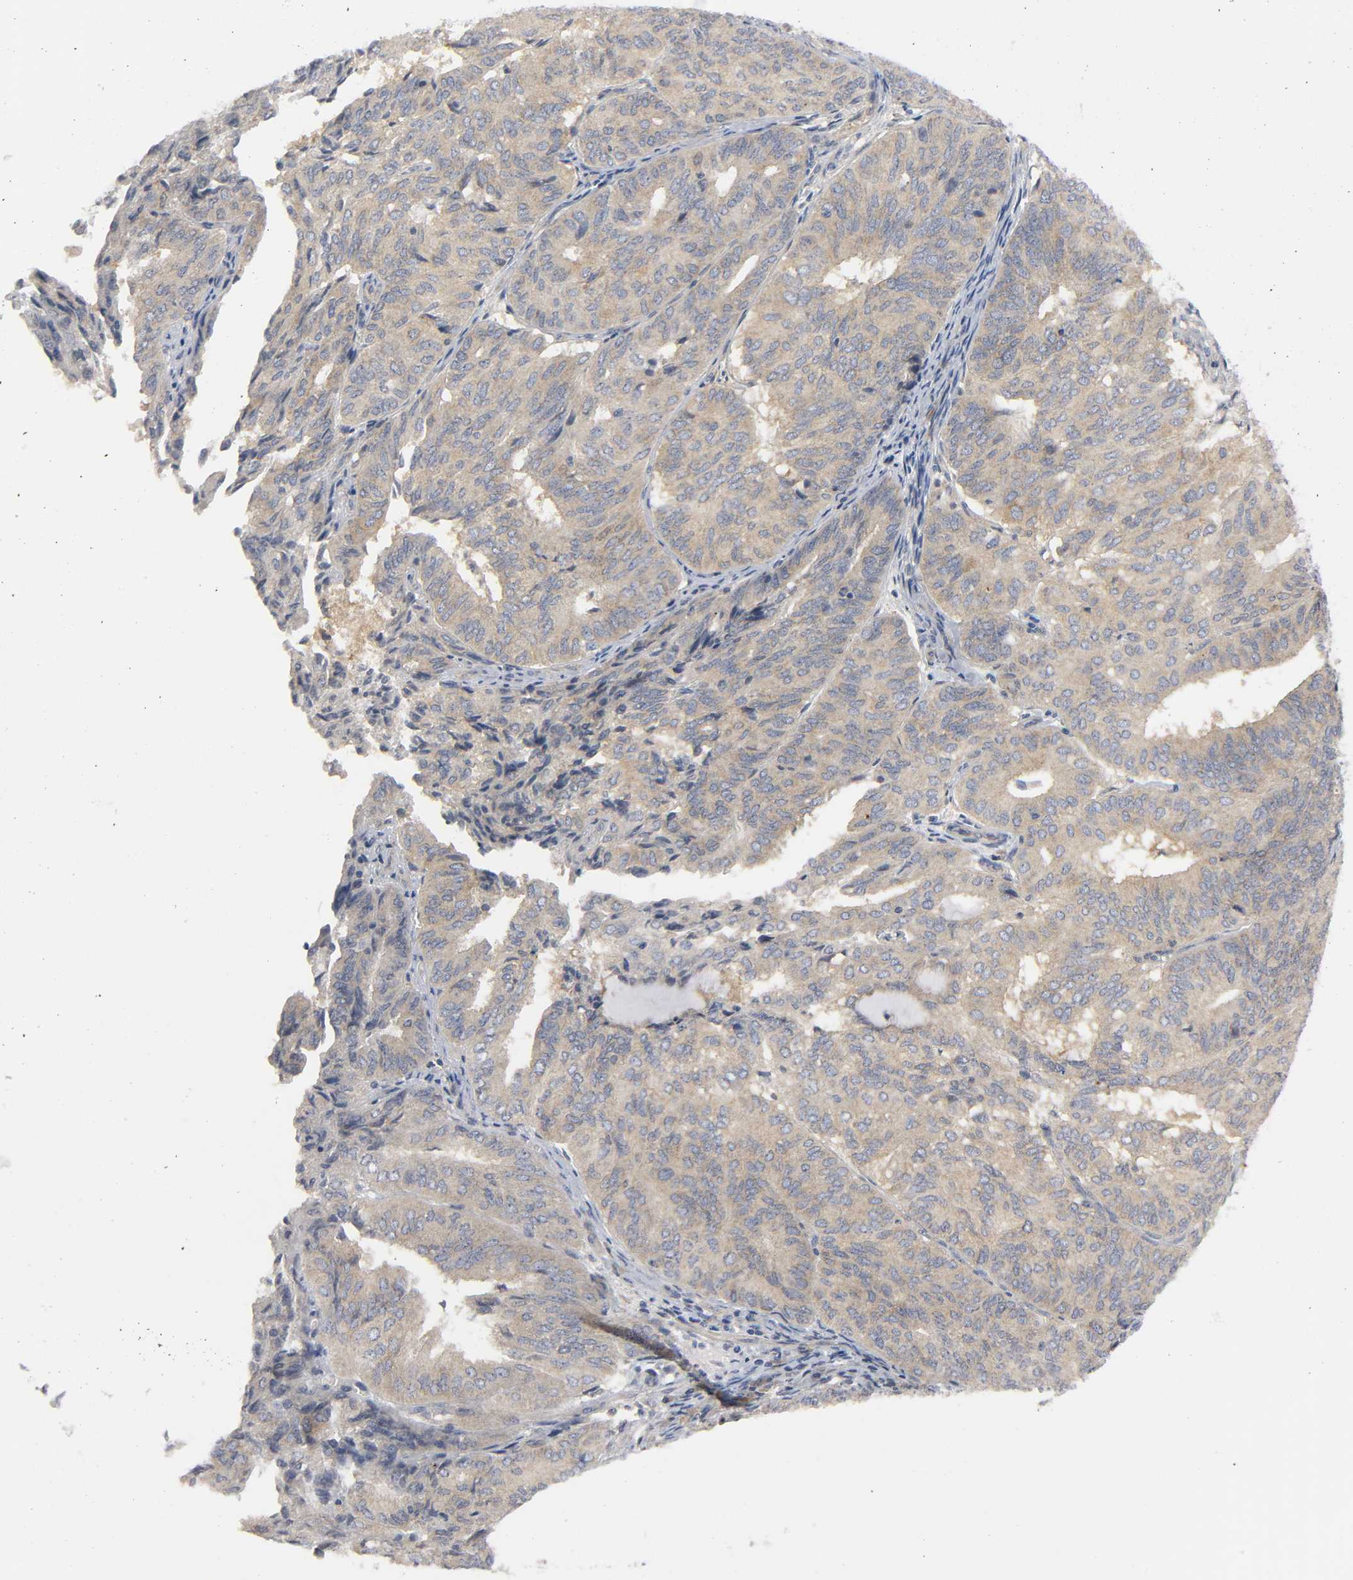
{"staining": {"intensity": "weak", "quantity": ">75%", "location": "cytoplasmic/membranous"}, "tissue": "endometrial cancer", "cell_type": "Tumor cells", "image_type": "cancer", "snomed": [{"axis": "morphology", "description": "Adenocarcinoma, NOS"}, {"axis": "topography", "description": "Uterus"}], "caption": "A micrograph showing weak cytoplasmic/membranous staining in about >75% of tumor cells in adenocarcinoma (endometrial), as visualized by brown immunohistochemical staining.", "gene": "HDAC6", "patient": {"sex": "female", "age": 60}}